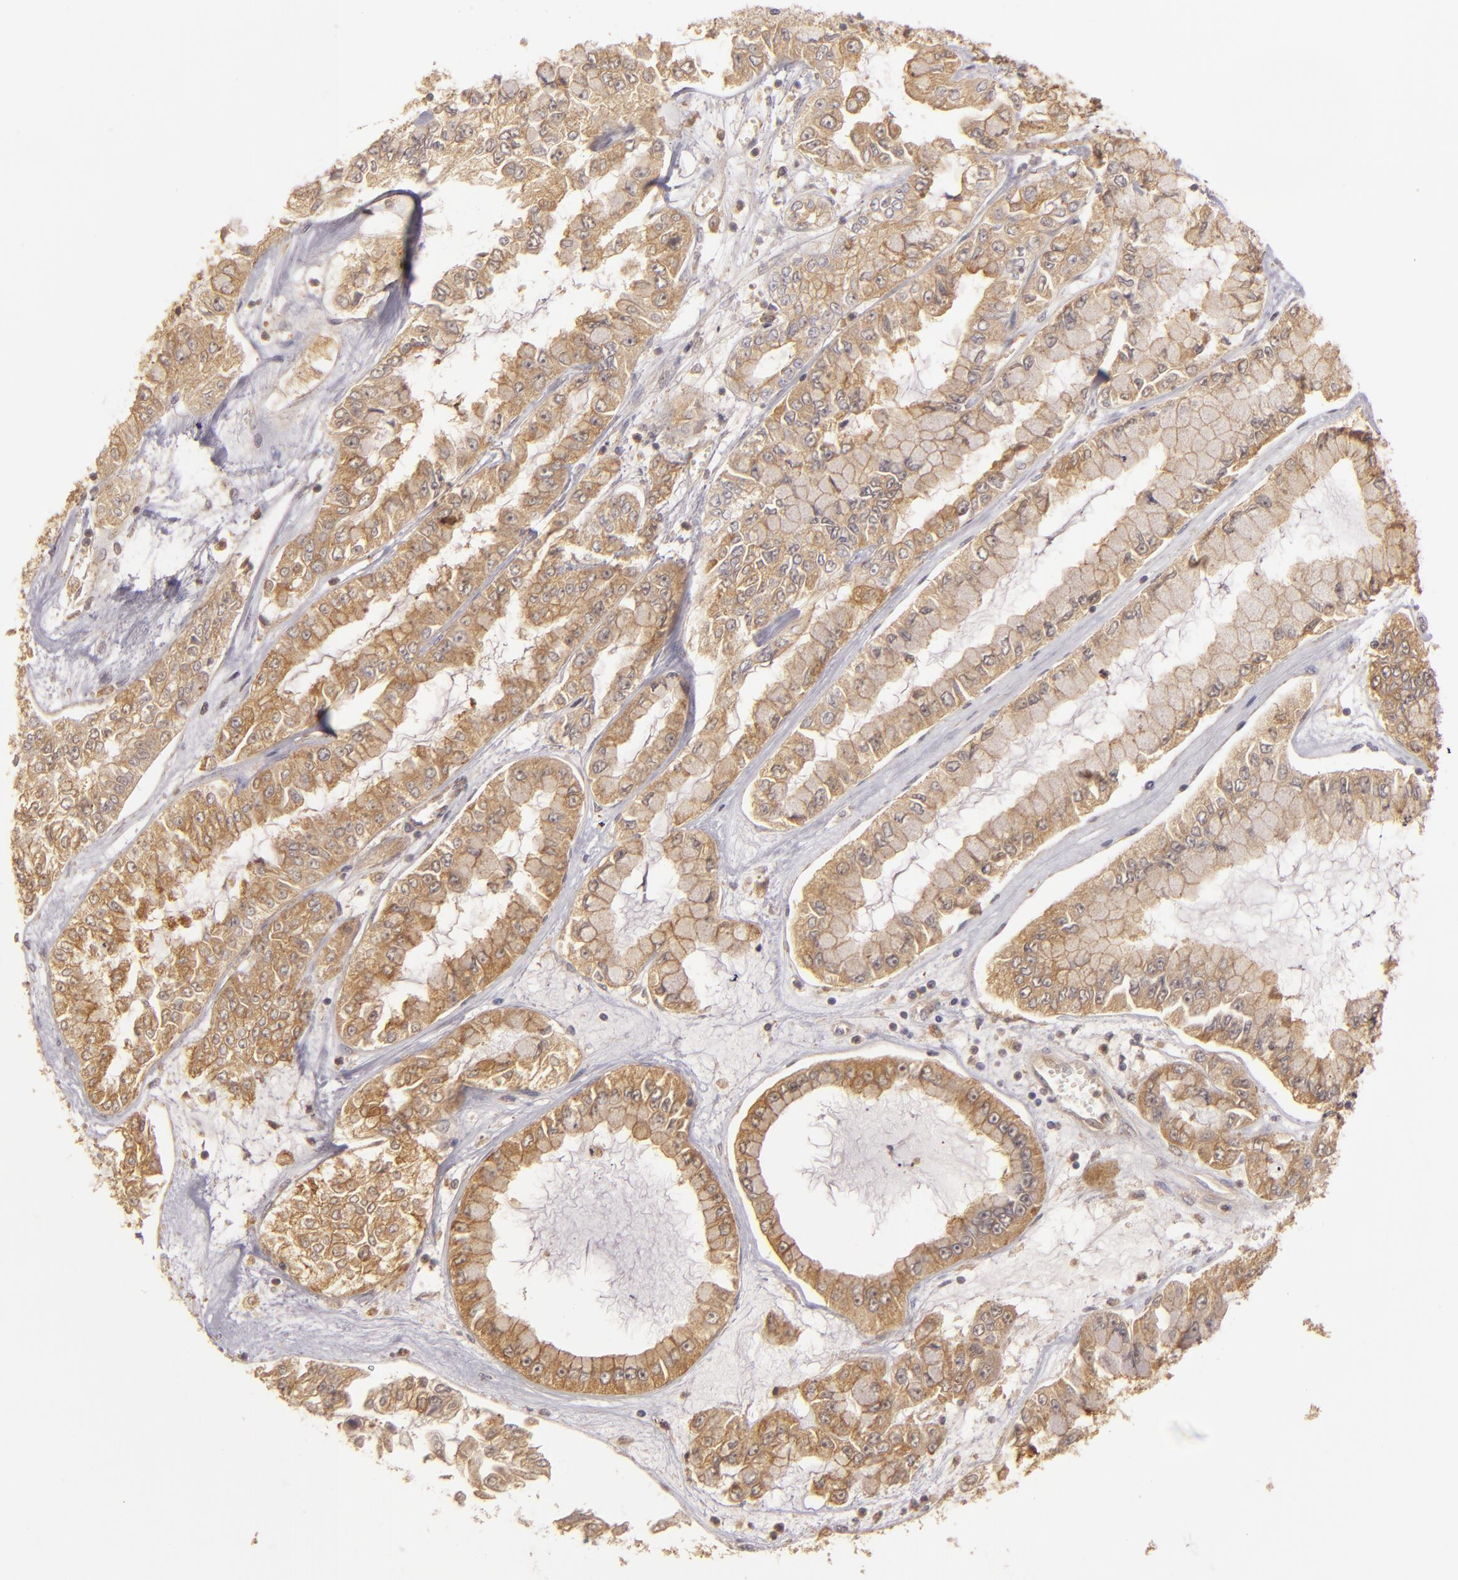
{"staining": {"intensity": "strong", "quantity": ">75%", "location": "cytoplasmic/membranous"}, "tissue": "liver cancer", "cell_type": "Tumor cells", "image_type": "cancer", "snomed": [{"axis": "morphology", "description": "Cholangiocarcinoma"}, {"axis": "topography", "description": "Liver"}], "caption": "Human liver cancer (cholangiocarcinoma) stained with a protein marker demonstrates strong staining in tumor cells.", "gene": "PRKCD", "patient": {"sex": "female", "age": 79}}